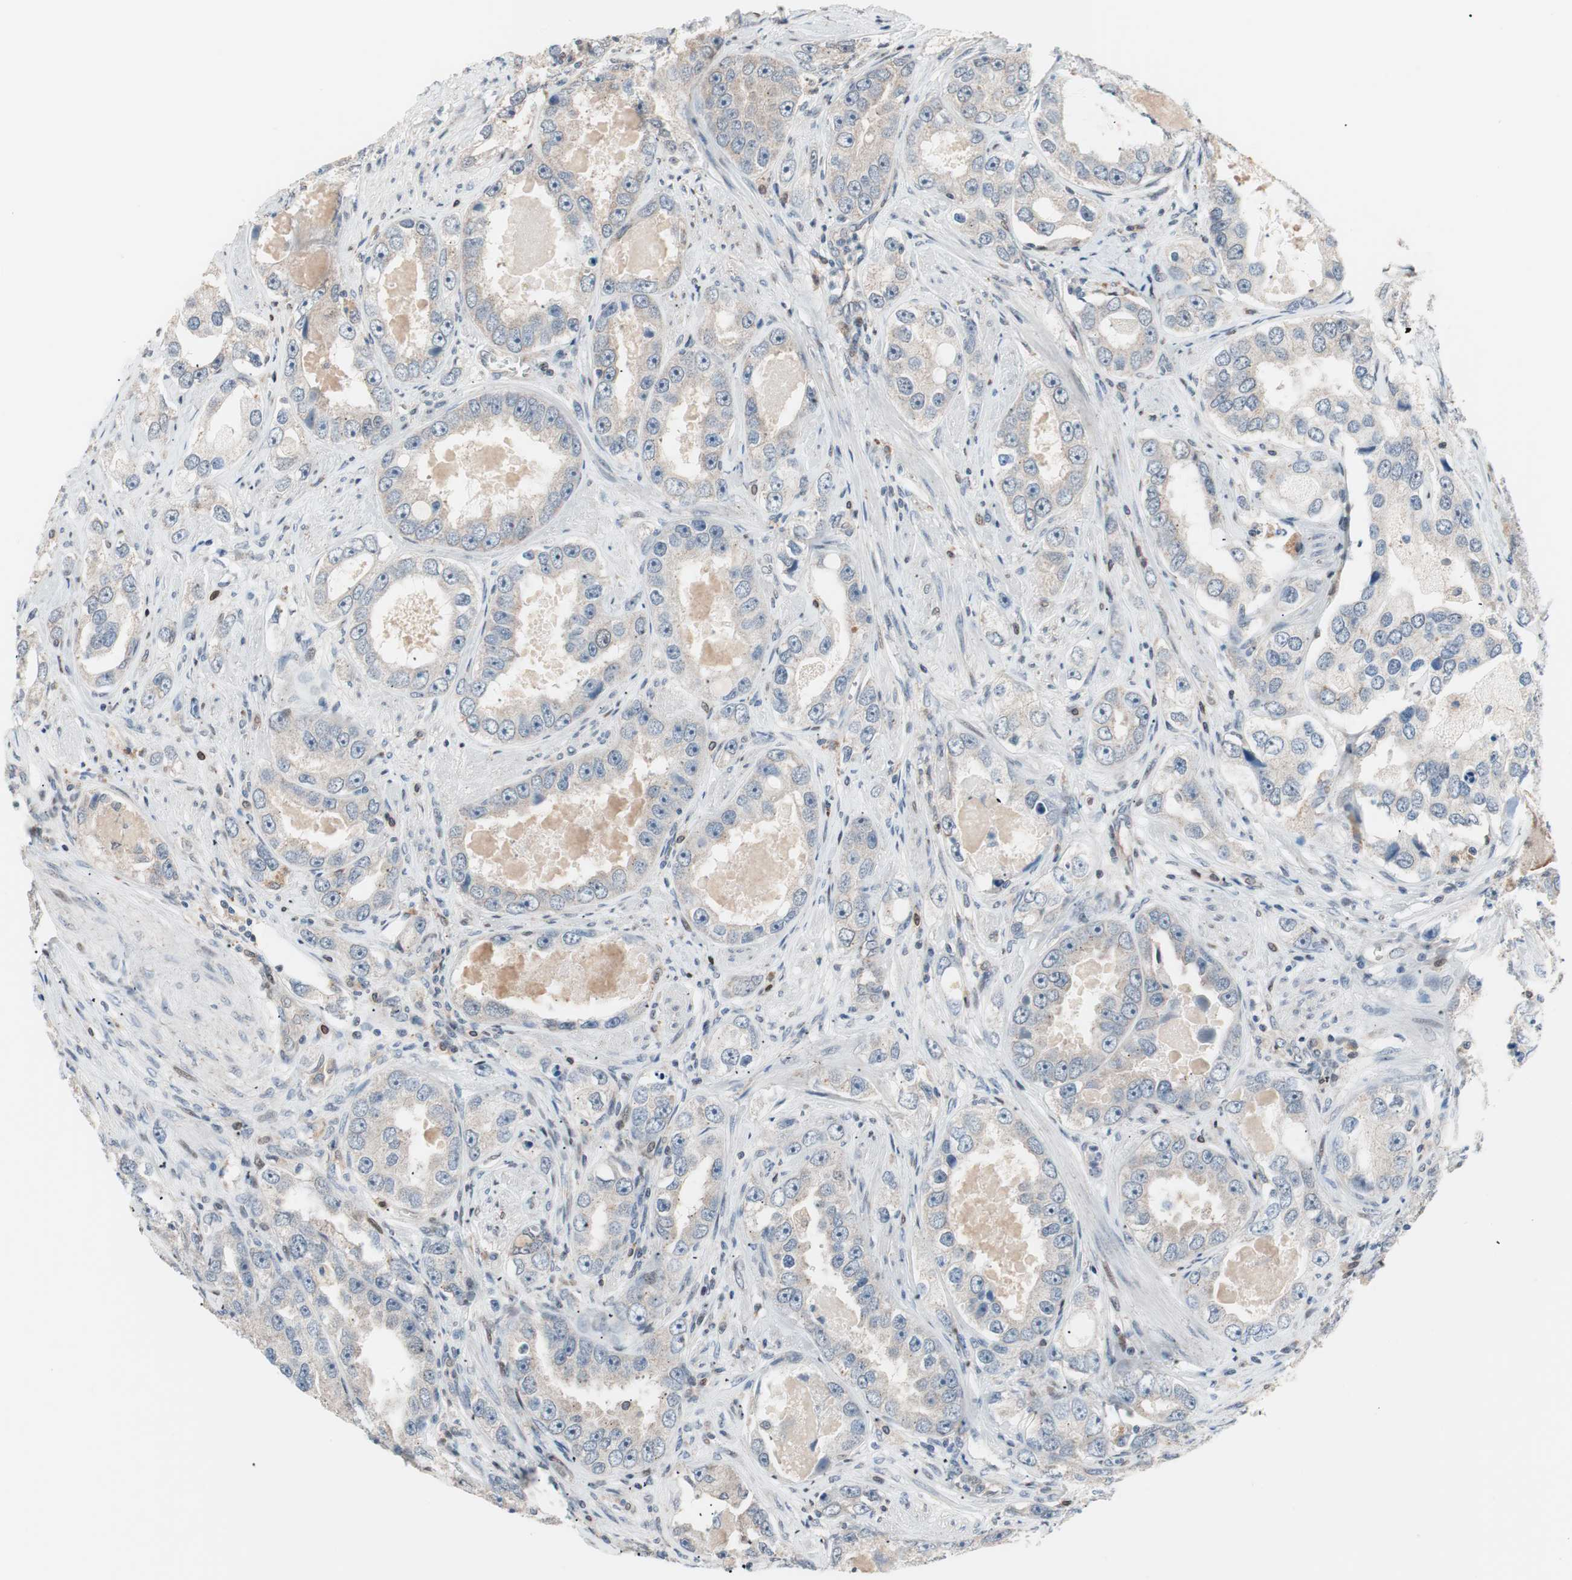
{"staining": {"intensity": "negative", "quantity": "none", "location": "none"}, "tissue": "prostate cancer", "cell_type": "Tumor cells", "image_type": "cancer", "snomed": [{"axis": "morphology", "description": "Adenocarcinoma, High grade"}, {"axis": "topography", "description": "Prostate"}], "caption": "This is an IHC photomicrograph of human high-grade adenocarcinoma (prostate). There is no positivity in tumor cells.", "gene": "POLH", "patient": {"sex": "male", "age": 63}}